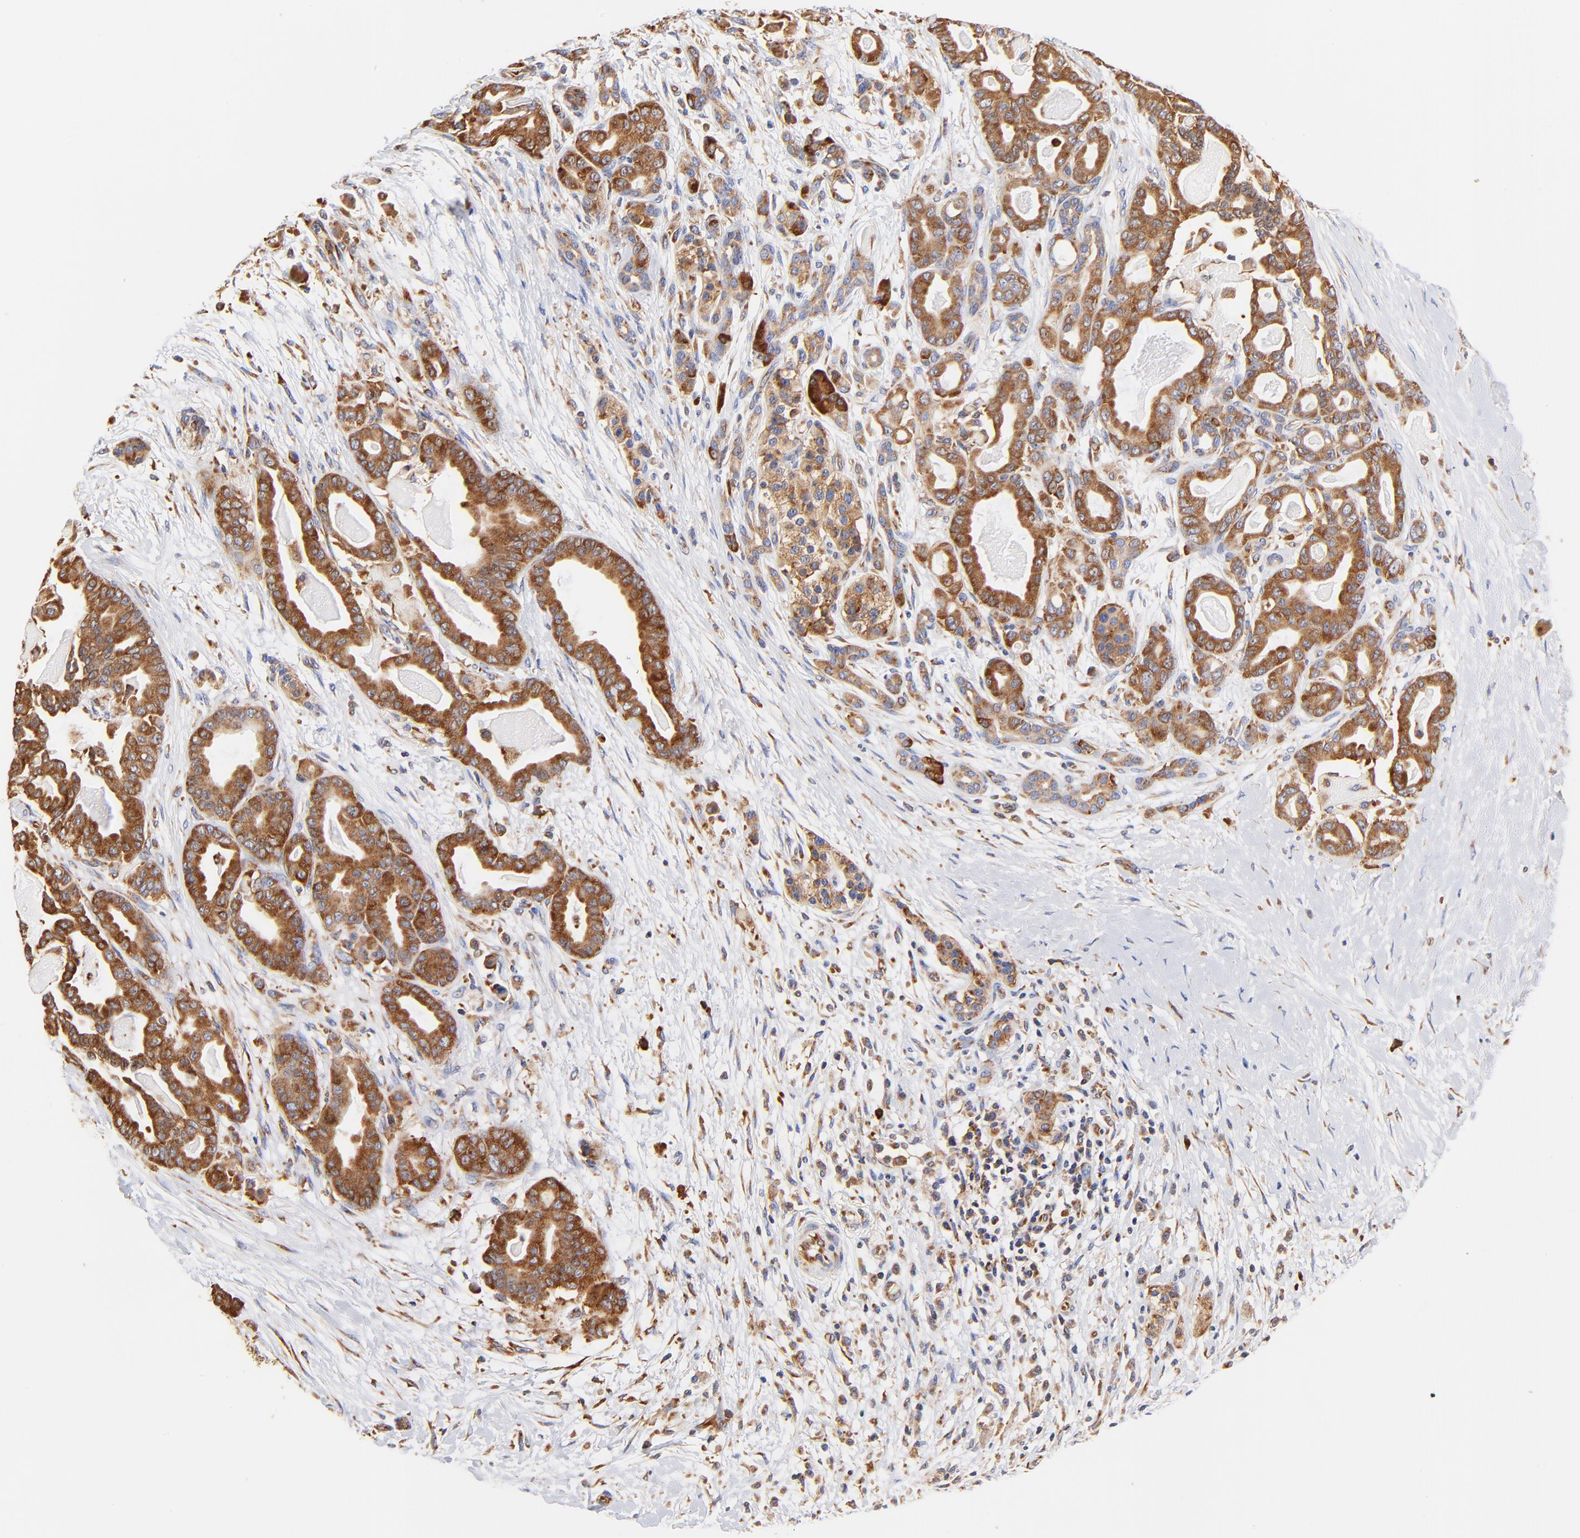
{"staining": {"intensity": "moderate", "quantity": ">75%", "location": "cytoplasmic/membranous"}, "tissue": "pancreatic cancer", "cell_type": "Tumor cells", "image_type": "cancer", "snomed": [{"axis": "morphology", "description": "Adenocarcinoma, NOS"}, {"axis": "topography", "description": "Pancreas"}], "caption": "Protein analysis of pancreatic cancer (adenocarcinoma) tissue displays moderate cytoplasmic/membranous staining in about >75% of tumor cells. (brown staining indicates protein expression, while blue staining denotes nuclei).", "gene": "RPL27", "patient": {"sex": "male", "age": 63}}